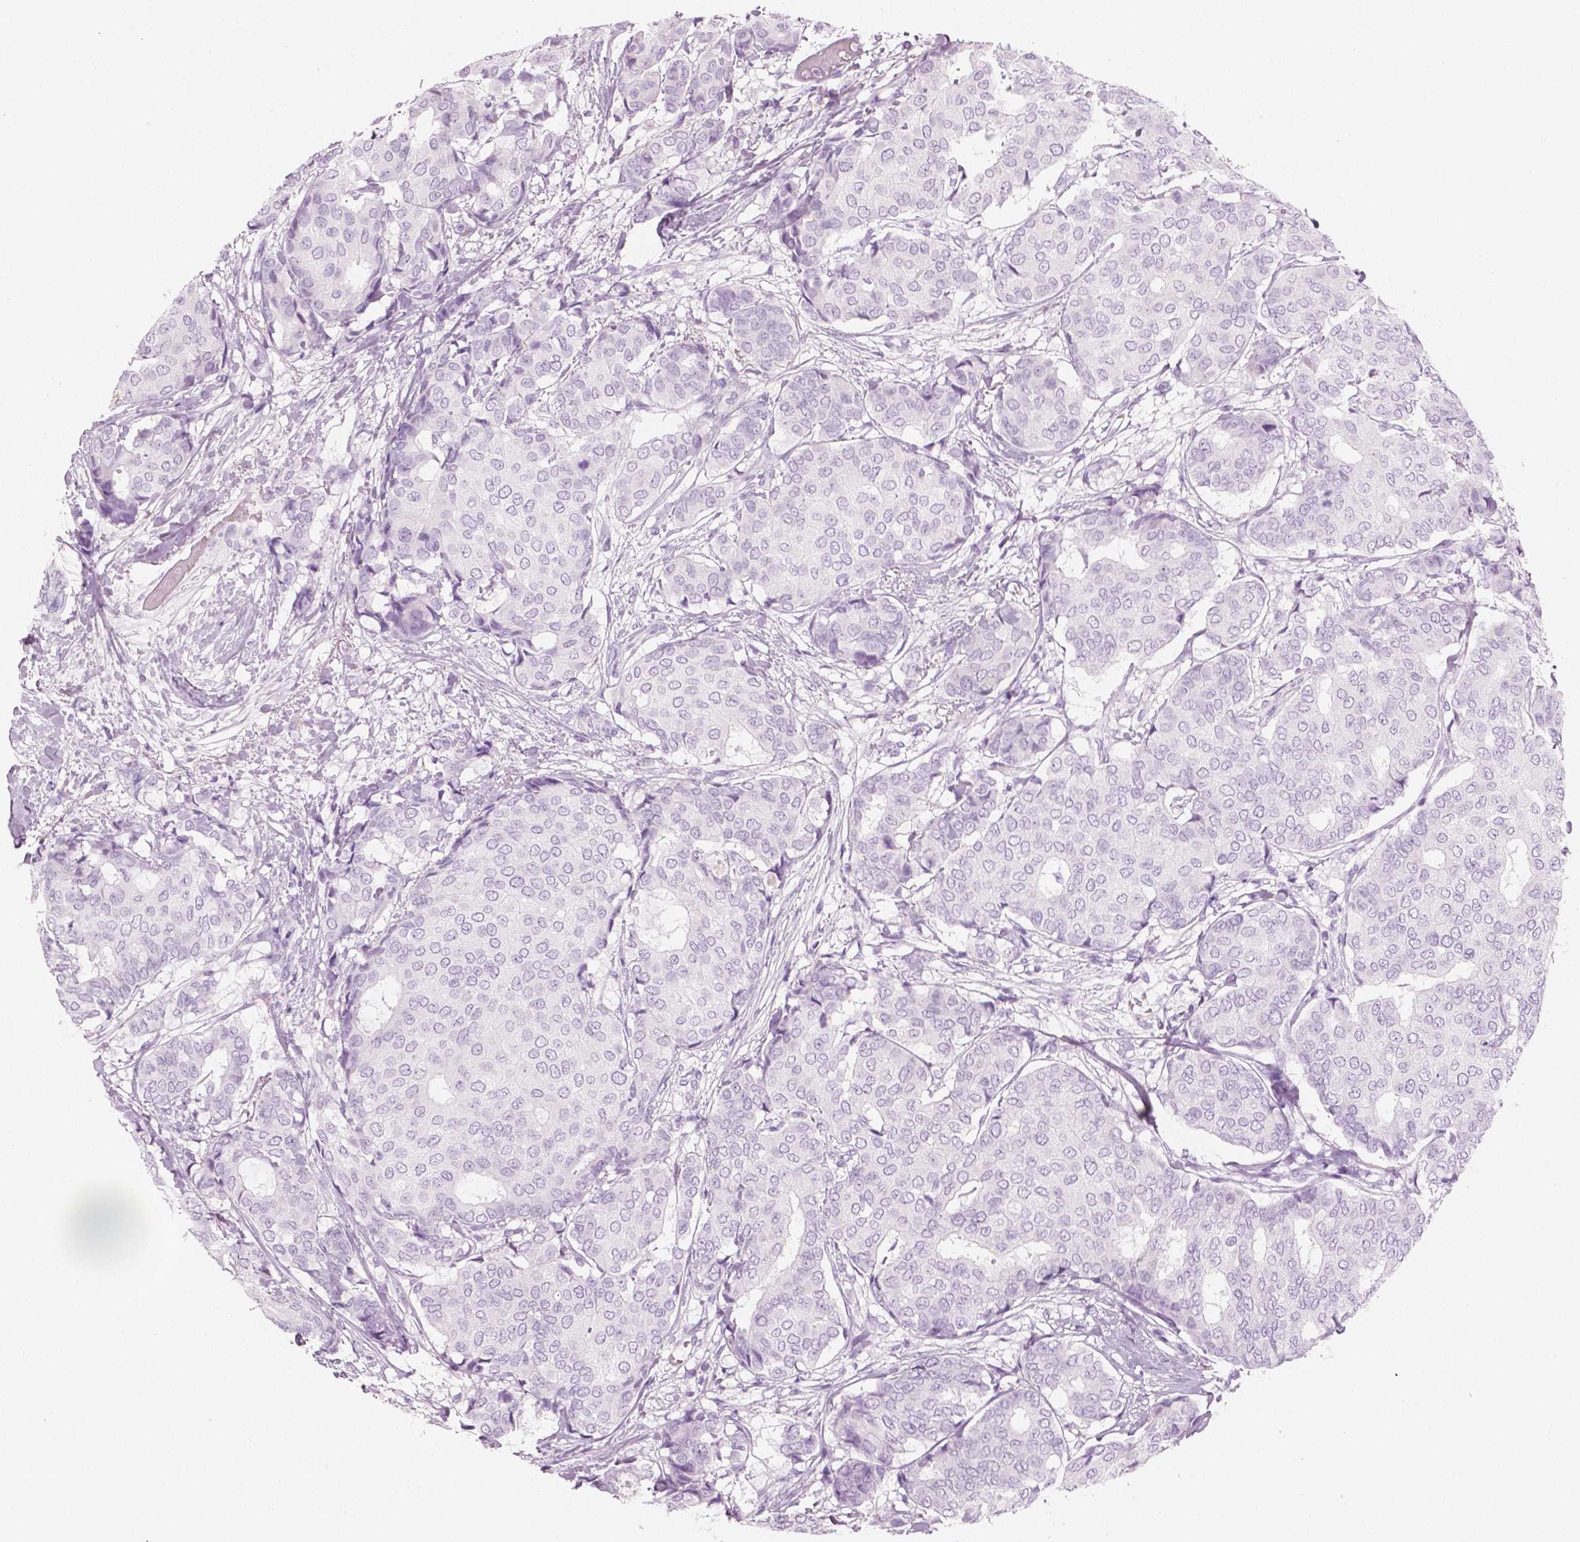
{"staining": {"intensity": "negative", "quantity": "none", "location": "none"}, "tissue": "breast cancer", "cell_type": "Tumor cells", "image_type": "cancer", "snomed": [{"axis": "morphology", "description": "Duct carcinoma"}, {"axis": "topography", "description": "Breast"}], "caption": "This is an immunohistochemistry (IHC) micrograph of breast intraductal carcinoma. There is no expression in tumor cells.", "gene": "PLIN4", "patient": {"sex": "female", "age": 75}}